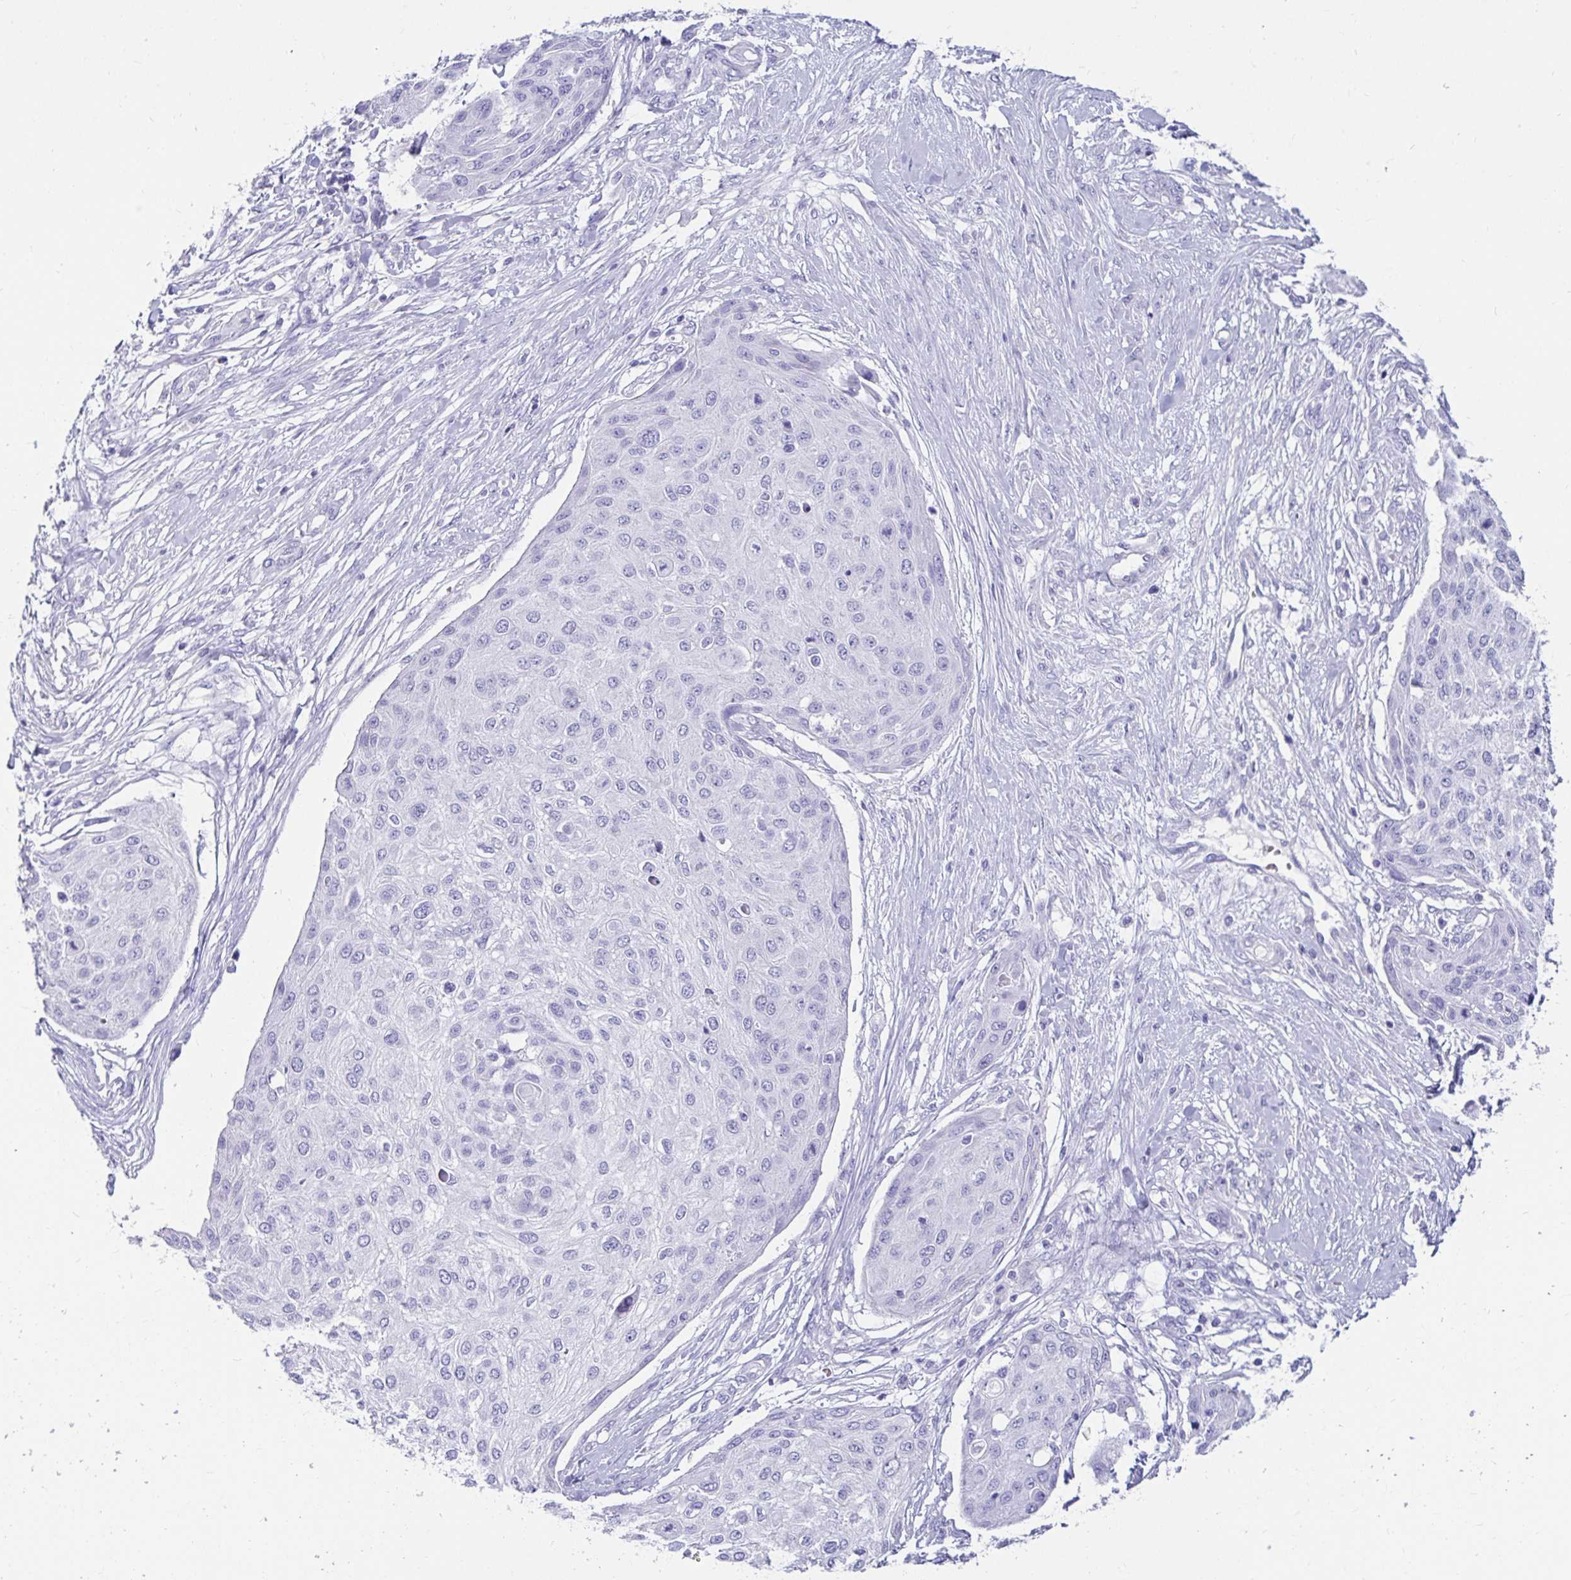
{"staining": {"intensity": "negative", "quantity": "none", "location": "none"}, "tissue": "skin cancer", "cell_type": "Tumor cells", "image_type": "cancer", "snomed": [{"axis": "morphology", "description": "Squamous cell carcinoma, NOS"}, {"axis": "topography", "description": "Skin"}], "caption": "High power microscopy photomicrograph of an IHC micrograph of skin squamous cell carcinoma, revealing no significant positivity in tumor cells.", "gene": "ZPBP2", "patient": {"sex": "female", "age": 87}}